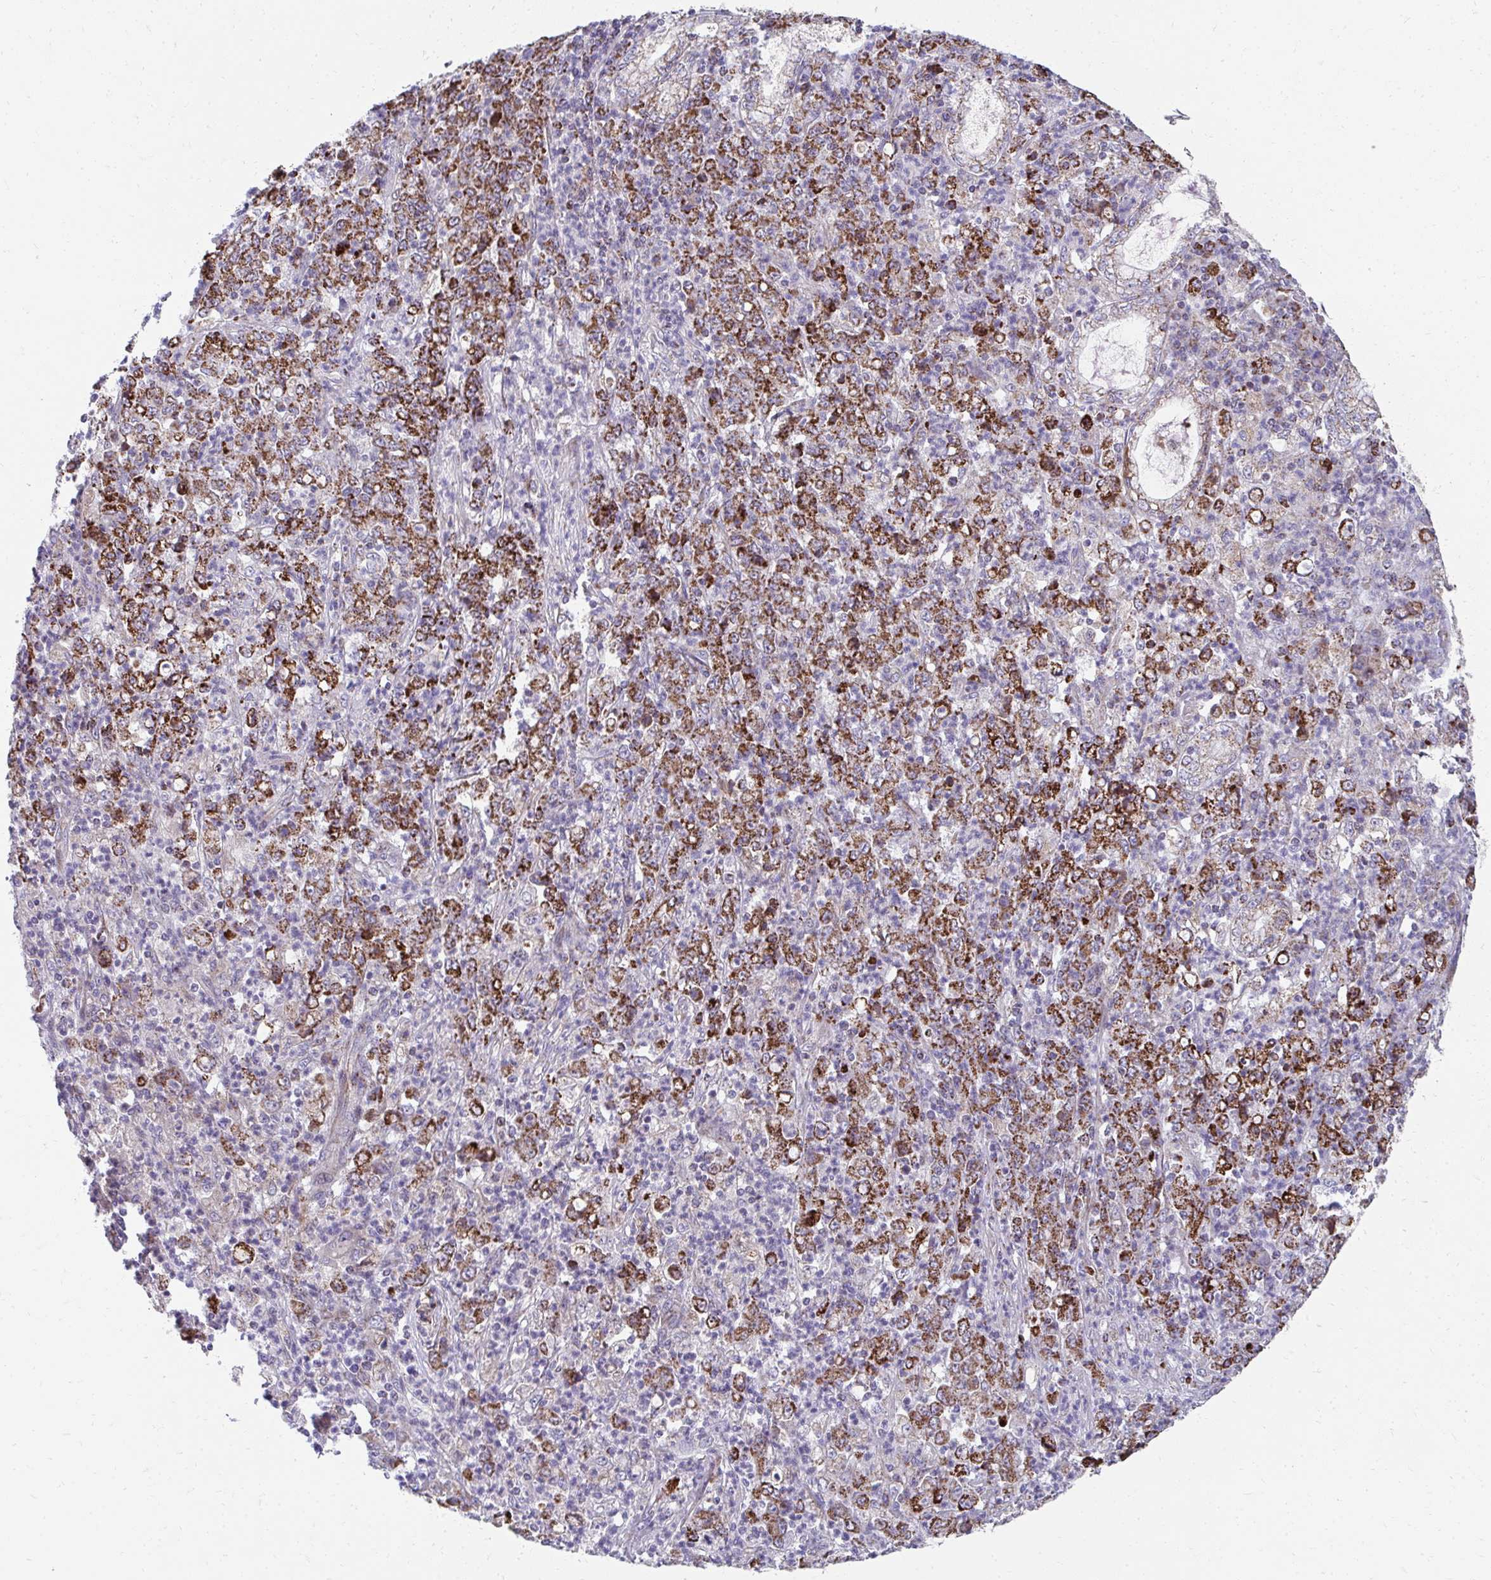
{"staining": {"intensity": "strong", "quantity": ">75%", "location": "cytoplasmic/membranous"}, "tissue": "stomach cancer", "cell_type": "Tumor cells", "image_type": "cancer", "snomed": [{"axis": "morphology", "description": "Adenocarcinoma, NOS"}, {"axis": "topography", "description": "Stomach, lower"}], "caption": "Protein staining of stomach adenocarcinoma tissue shows strong cytoplasmic/membranous staining in approximately >75% of tumor cells. (DAB = brown stain, brightfield microscopy at high magnification).", "gene": "PRRG3", "patient": {"sex": "female", "age": 71}}